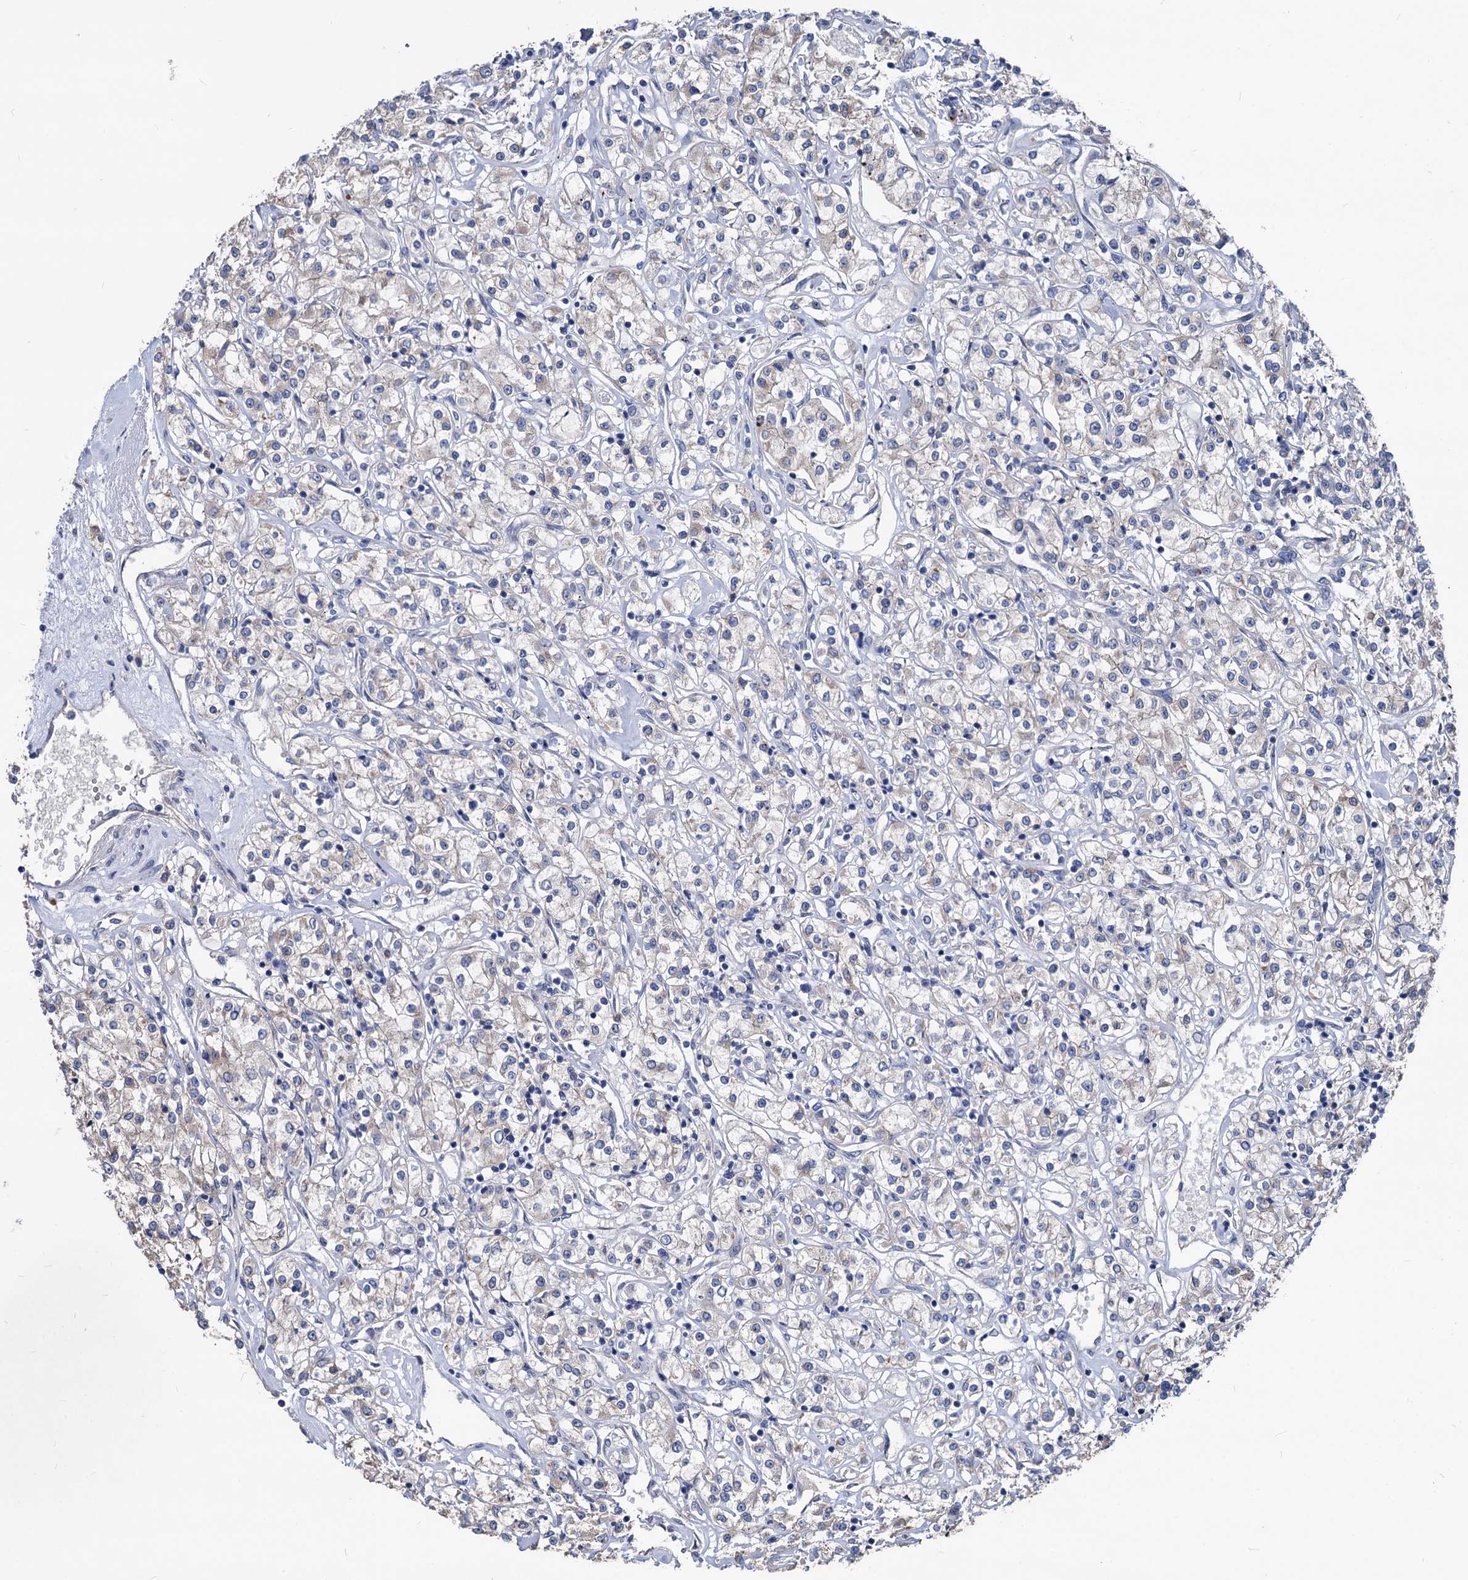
{"staining": {"intensity": "weak", "quantity": "<25%", "location": "cytoplasmic/membranous"}, "tissue": "renal cancer", "cell_type": "Tumor cells", "image_type": "cancer", "snomed": [{"axis": "morphology", "description": "Adenocarcinoma, NOS"}, {"axis": "topography", "description": "Kidney"}], "caption": "This is an IHC histopathology image of human renal cancer (adenocarcinoma). There is no positivity in tumor cells.", "gene": "SMAGP", "patient": {"sex": "female", "age": 59}}